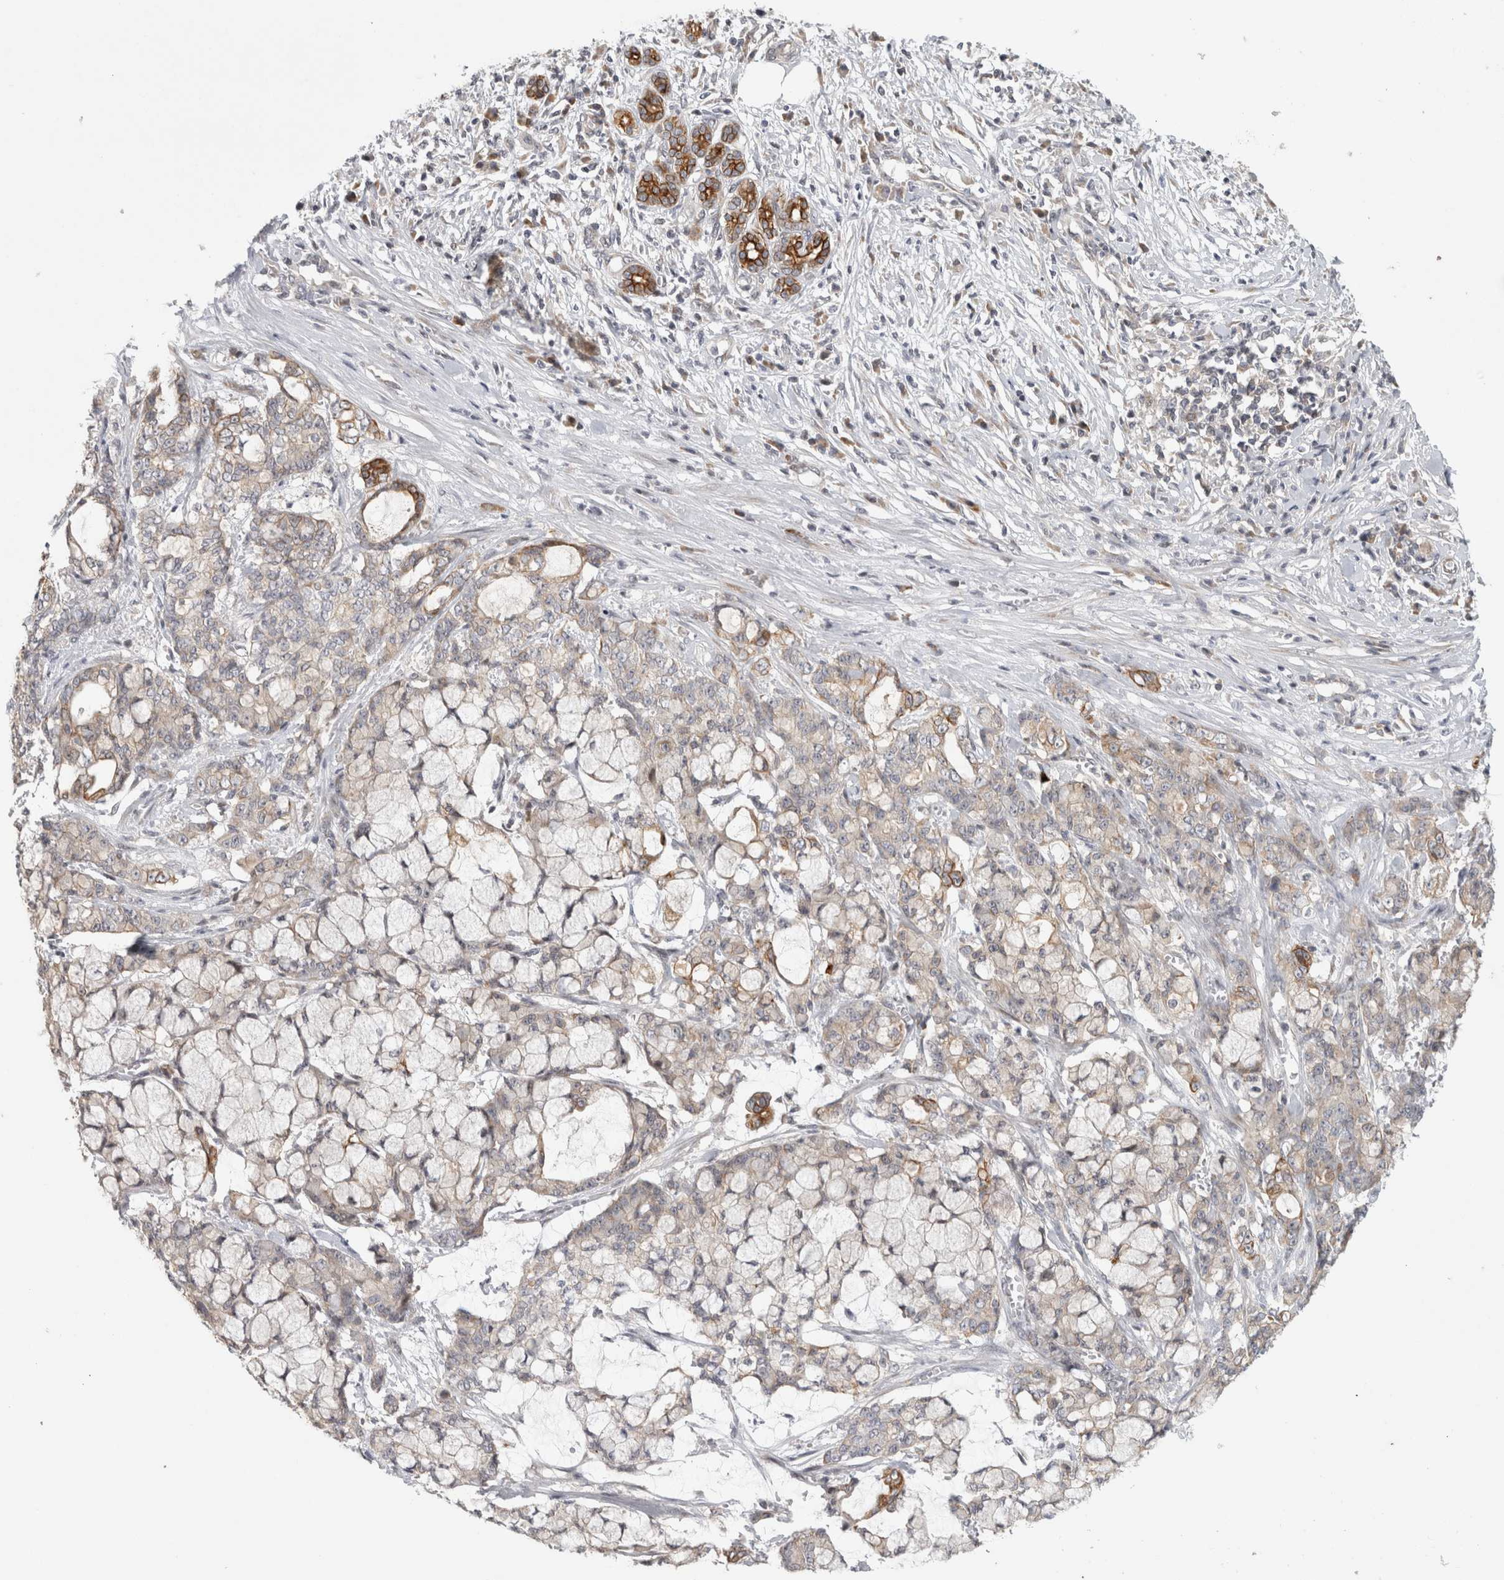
{"staining": {"intensity": "weak", "quantity": "<25%", "location": "cytoplasmic/membranous"}, "tissue": "pancreatic cancer", "cell_type": "Tumor cells", "image_type": "cancer", "snomed": [{"axis": "morphology", "description": "Adenocarcinoma, NOS"}, {"axis": "topography", "description": "Pancreas"}], "caption": "Immunohistochemistry of human pancreatic adenocarcinoma demonstrates no expression in tumor cells.", "gene": "UTP25", "patient": {"sex": "female", "age": 73}}